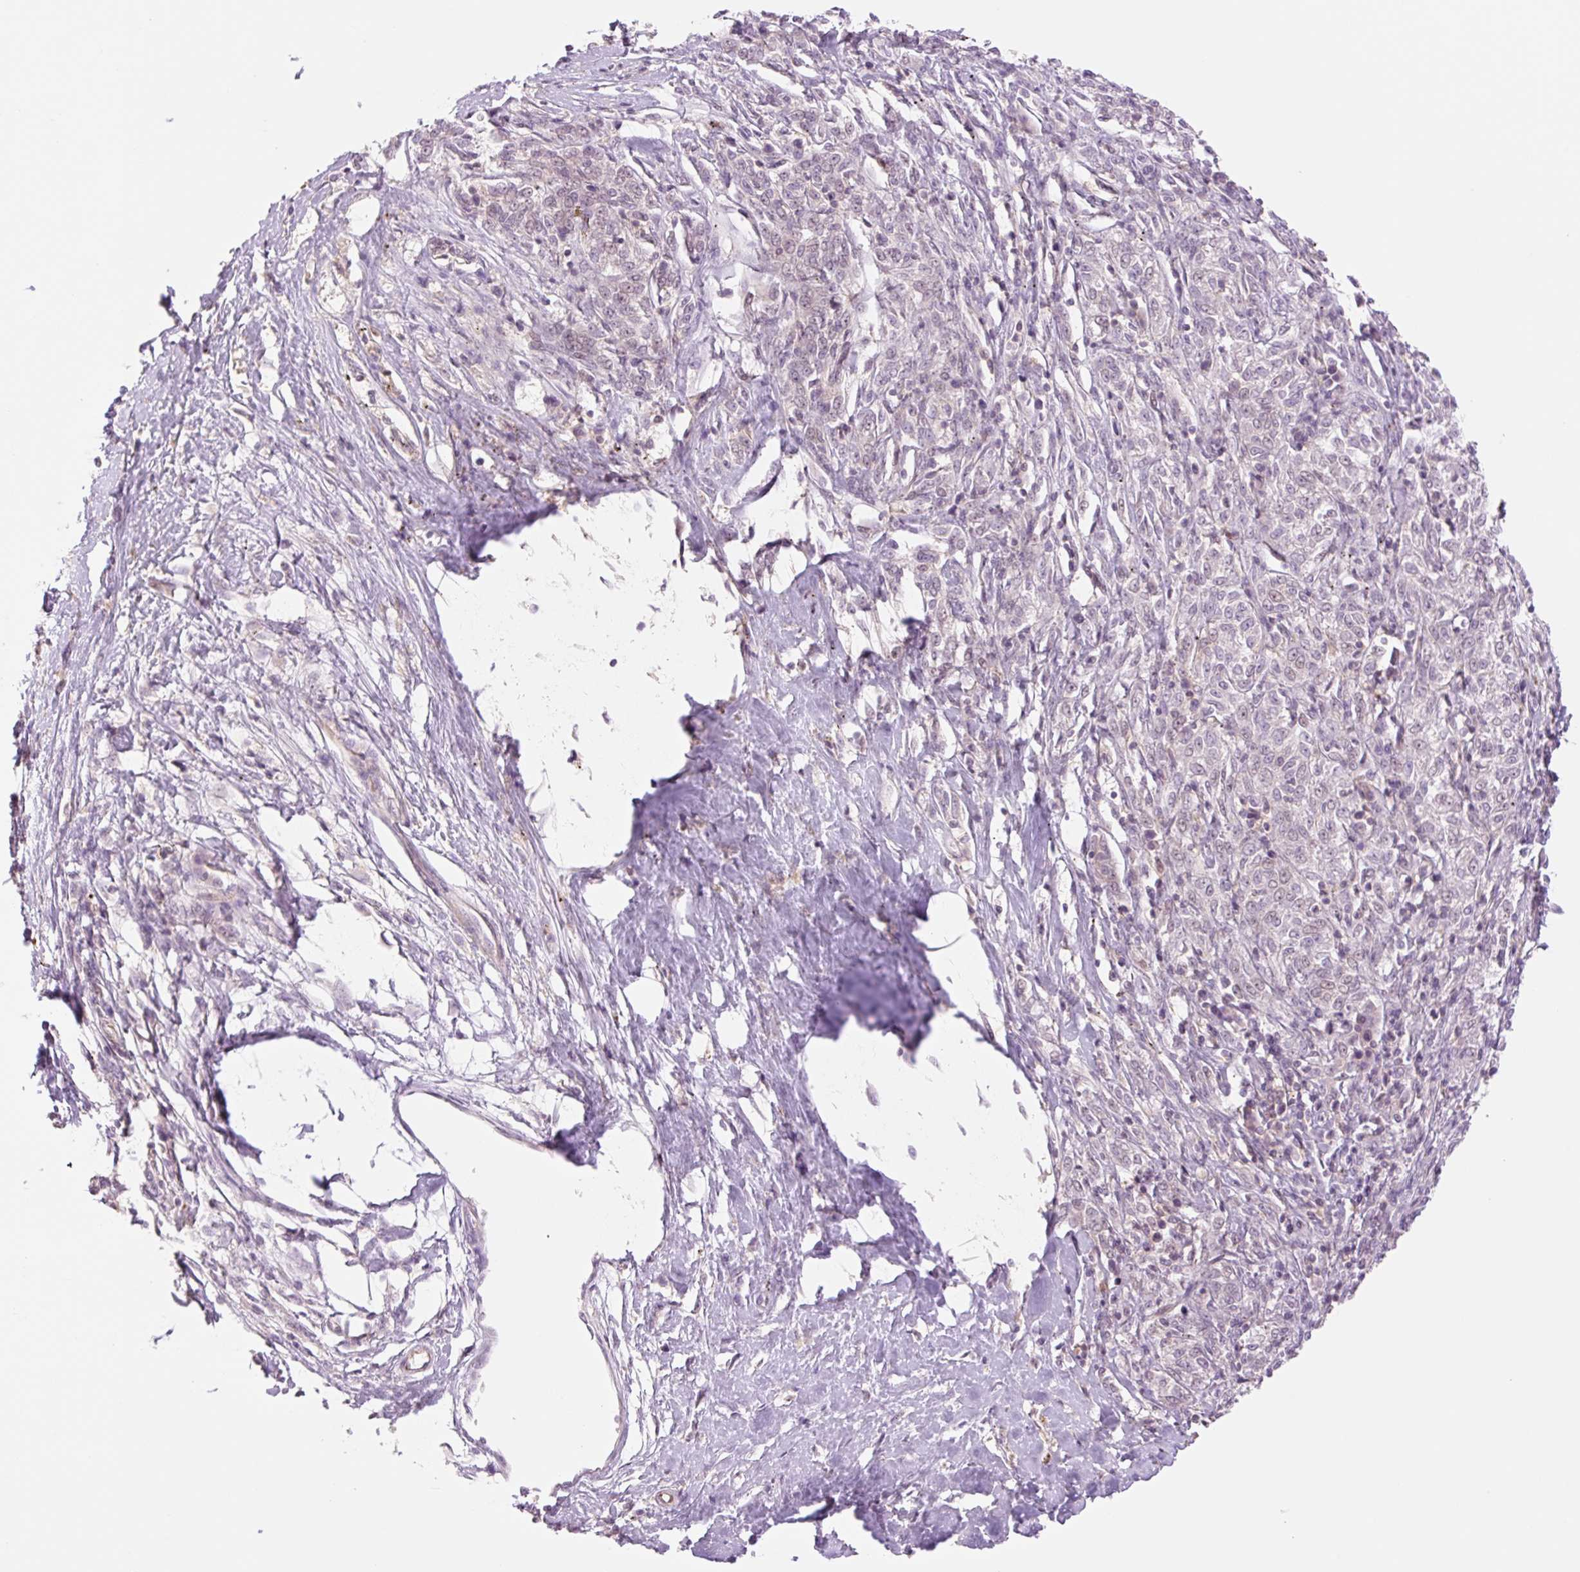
{"staining": {"intensity": "weak", "quantity": "<25%", "location": "cytoplasmic/membranous"}, "tissue": "melanoma", "cell_type": "Tumor cells", "image_type": "cancer", "snomed": [{"axis": "morphology", "description": "Malignant melanoma, NOS"}, {"axis": "topography", "description": "Skin"}], "caption": "Immunohistochemistry micrograph of neoplastic tissue: malignant melanoma stained with DAB (3,3'-diaminobenzidine) displays no significant protein expression in tumor cells. (IHC, brightfield microscopy, high magnification).", "gene": "ZFYVE21", "patient": {"sex": "female", "age": 72}}